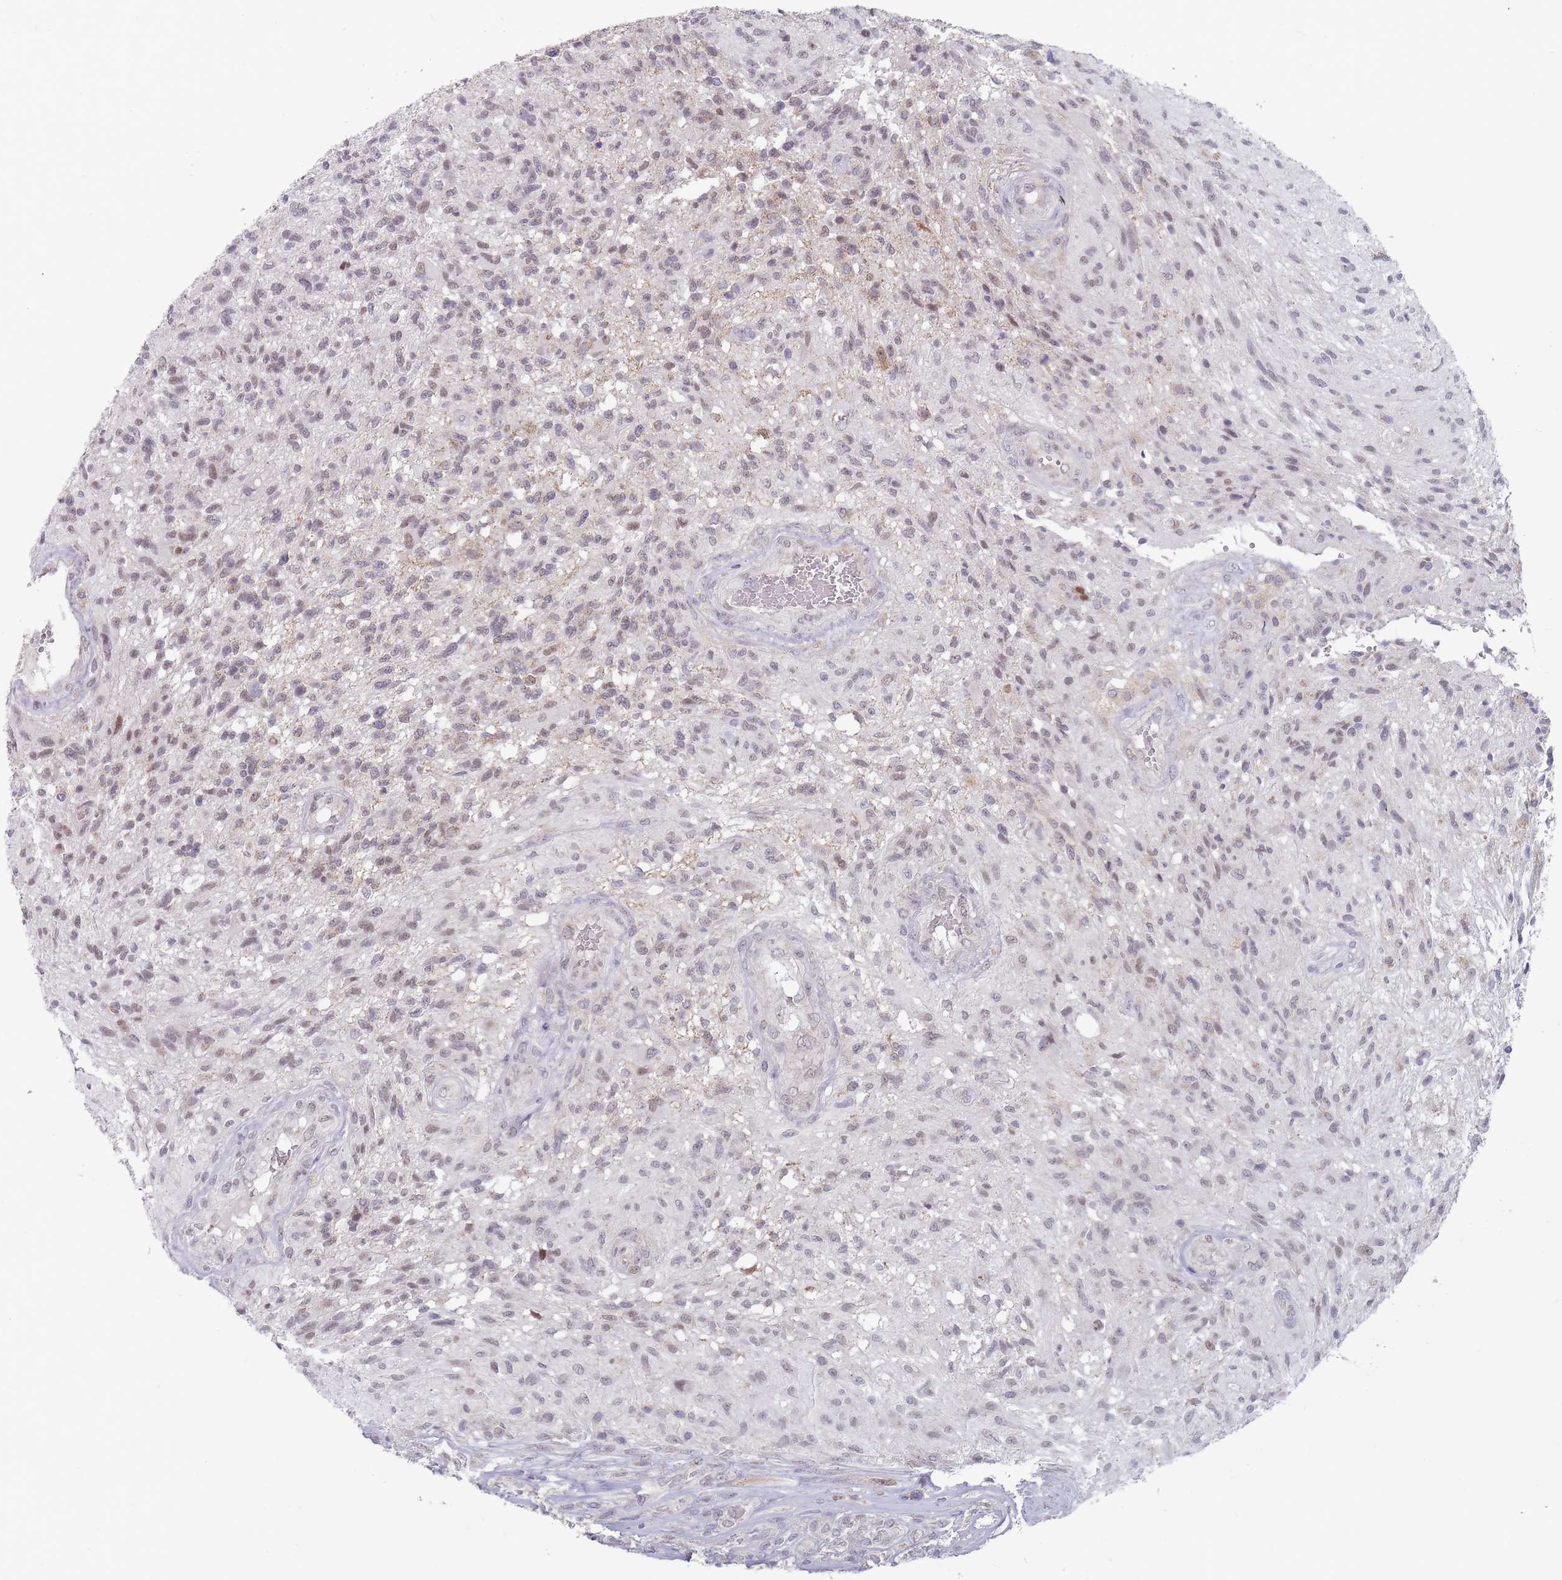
{"staining": {"intensity": "weak", "quantity": "25%-75%", "location": "nuclear"}, "tissue": "glioma", "cell_type": "Tumor cells", "image_type": "cancer", "snomed": [{"axis": "morphology", "description": "Glioma, malignant, High grade"}, {"axis": "topography", "description": "Brain"}], "caption": "Glioma stained with a brown dye exhibits weak nuclear positive positivity in approximately 25%-75% of tumor cells.", "gene": "PEX7", "patient": {"sex": "male", "age": 56}}